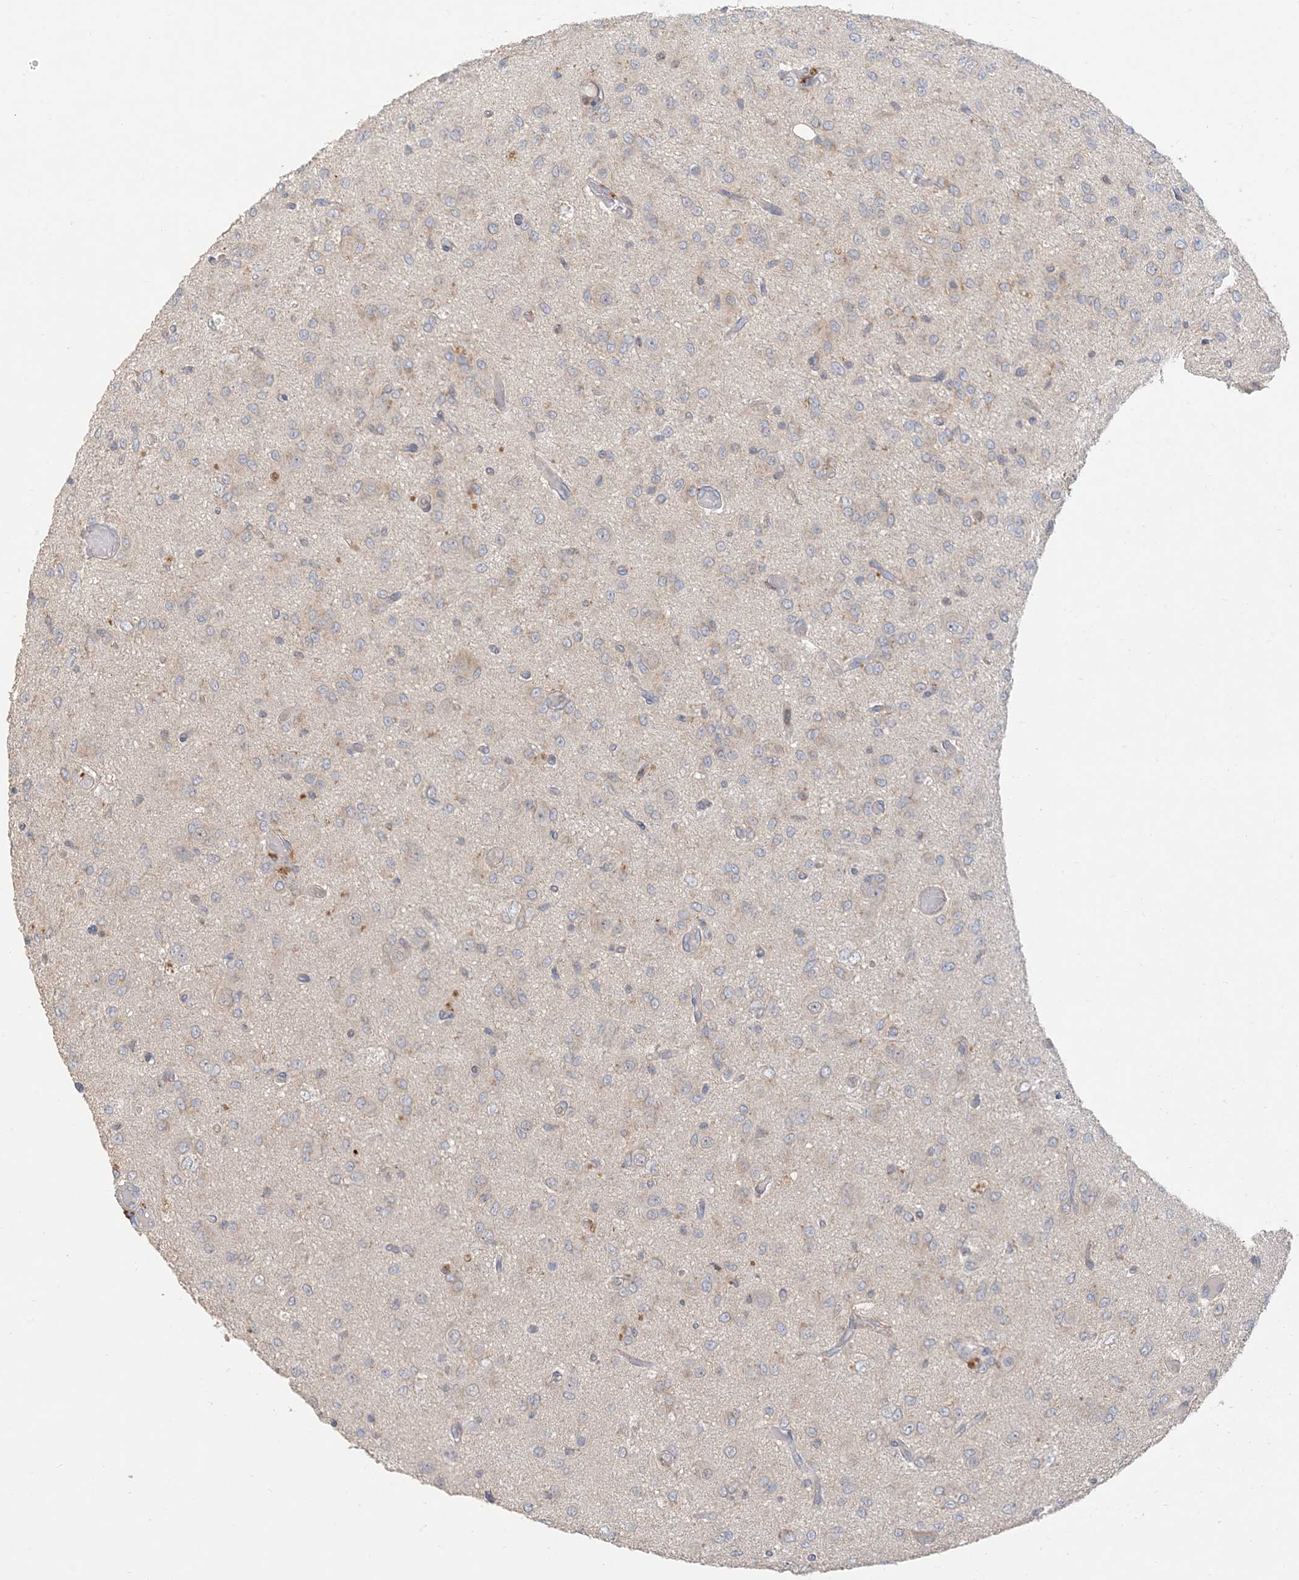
{"staining": {"intensity": "negative", "quantity": "none", "location": "none"}, "tissue": "glioma", "cell_type": "Tumor cells", "image_type": "cancer", "snomed": [{"axis": "morphology", "description": "Glioma, malignant, High grade"}, {"axis": "topography", "description": "Brain"}], "caption": "Malignant glioma (high-grade) was stained to show a protein in brown. There is no significant expression in tumor cells.", "gene": "SPPL2A", "patient": {"sex": "female", "age": 59}}